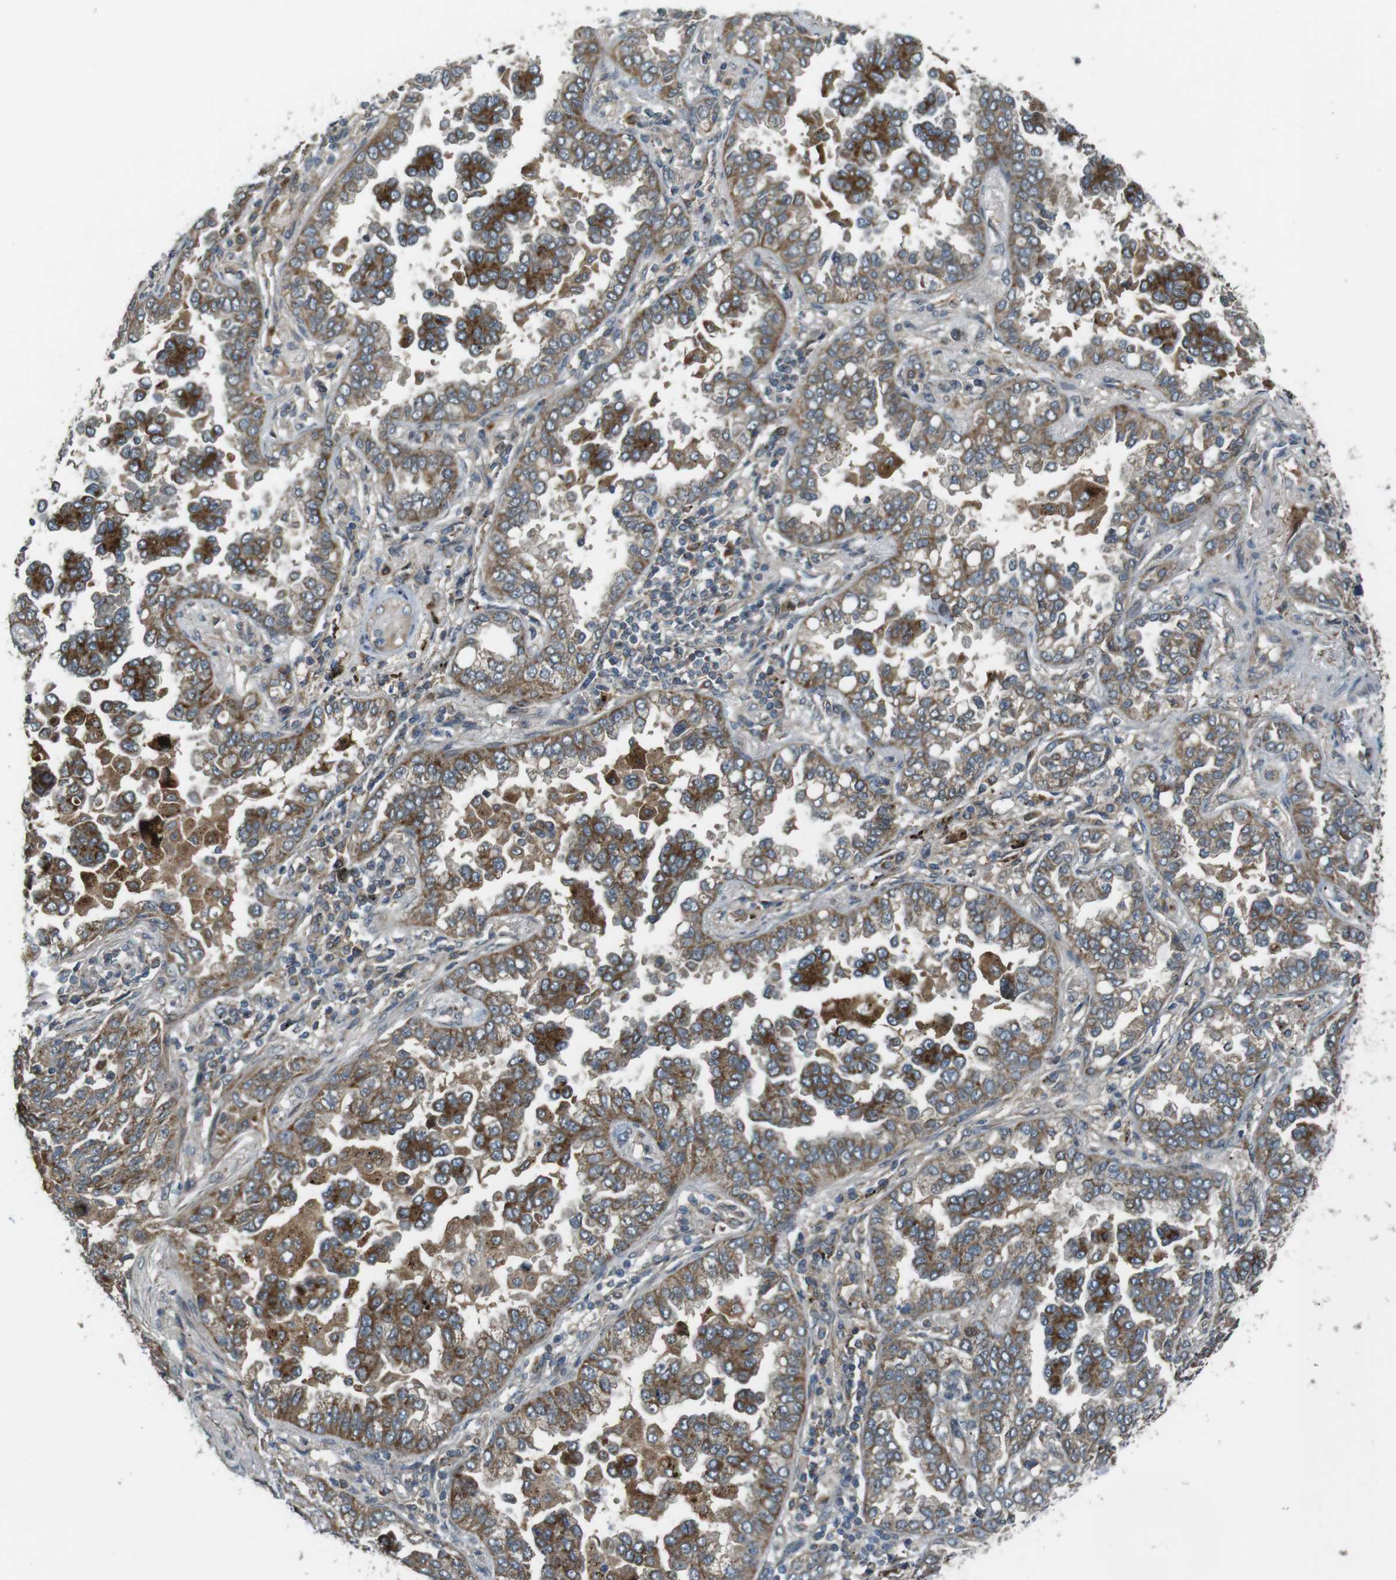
{"staining": {"intensity": "moderate", "quantity": ">75%", "location": "cytoplasmic/membranous"}, "tissue": "lung cancer", "cell_type": "Tumor cells", "image_type": "cancer", "snomed": [{"axis": "morphology", "description": "Normal tissue, NOS"}, {"axis": "morphology", "description": "Adenocarcinoma, NOS"}, {"axis": "topography", "description": "Lung"}], "caption": "Immunohistochemistry (IHC) histopathology image of human lung cancer stained for a protein (brown), which exhibits medium levels of moderate cytoplasmic/membranous positivity in about >75% of tumor cells.", "gene": "IFFO2", "patient": {"sex": "male", "age": 59}}